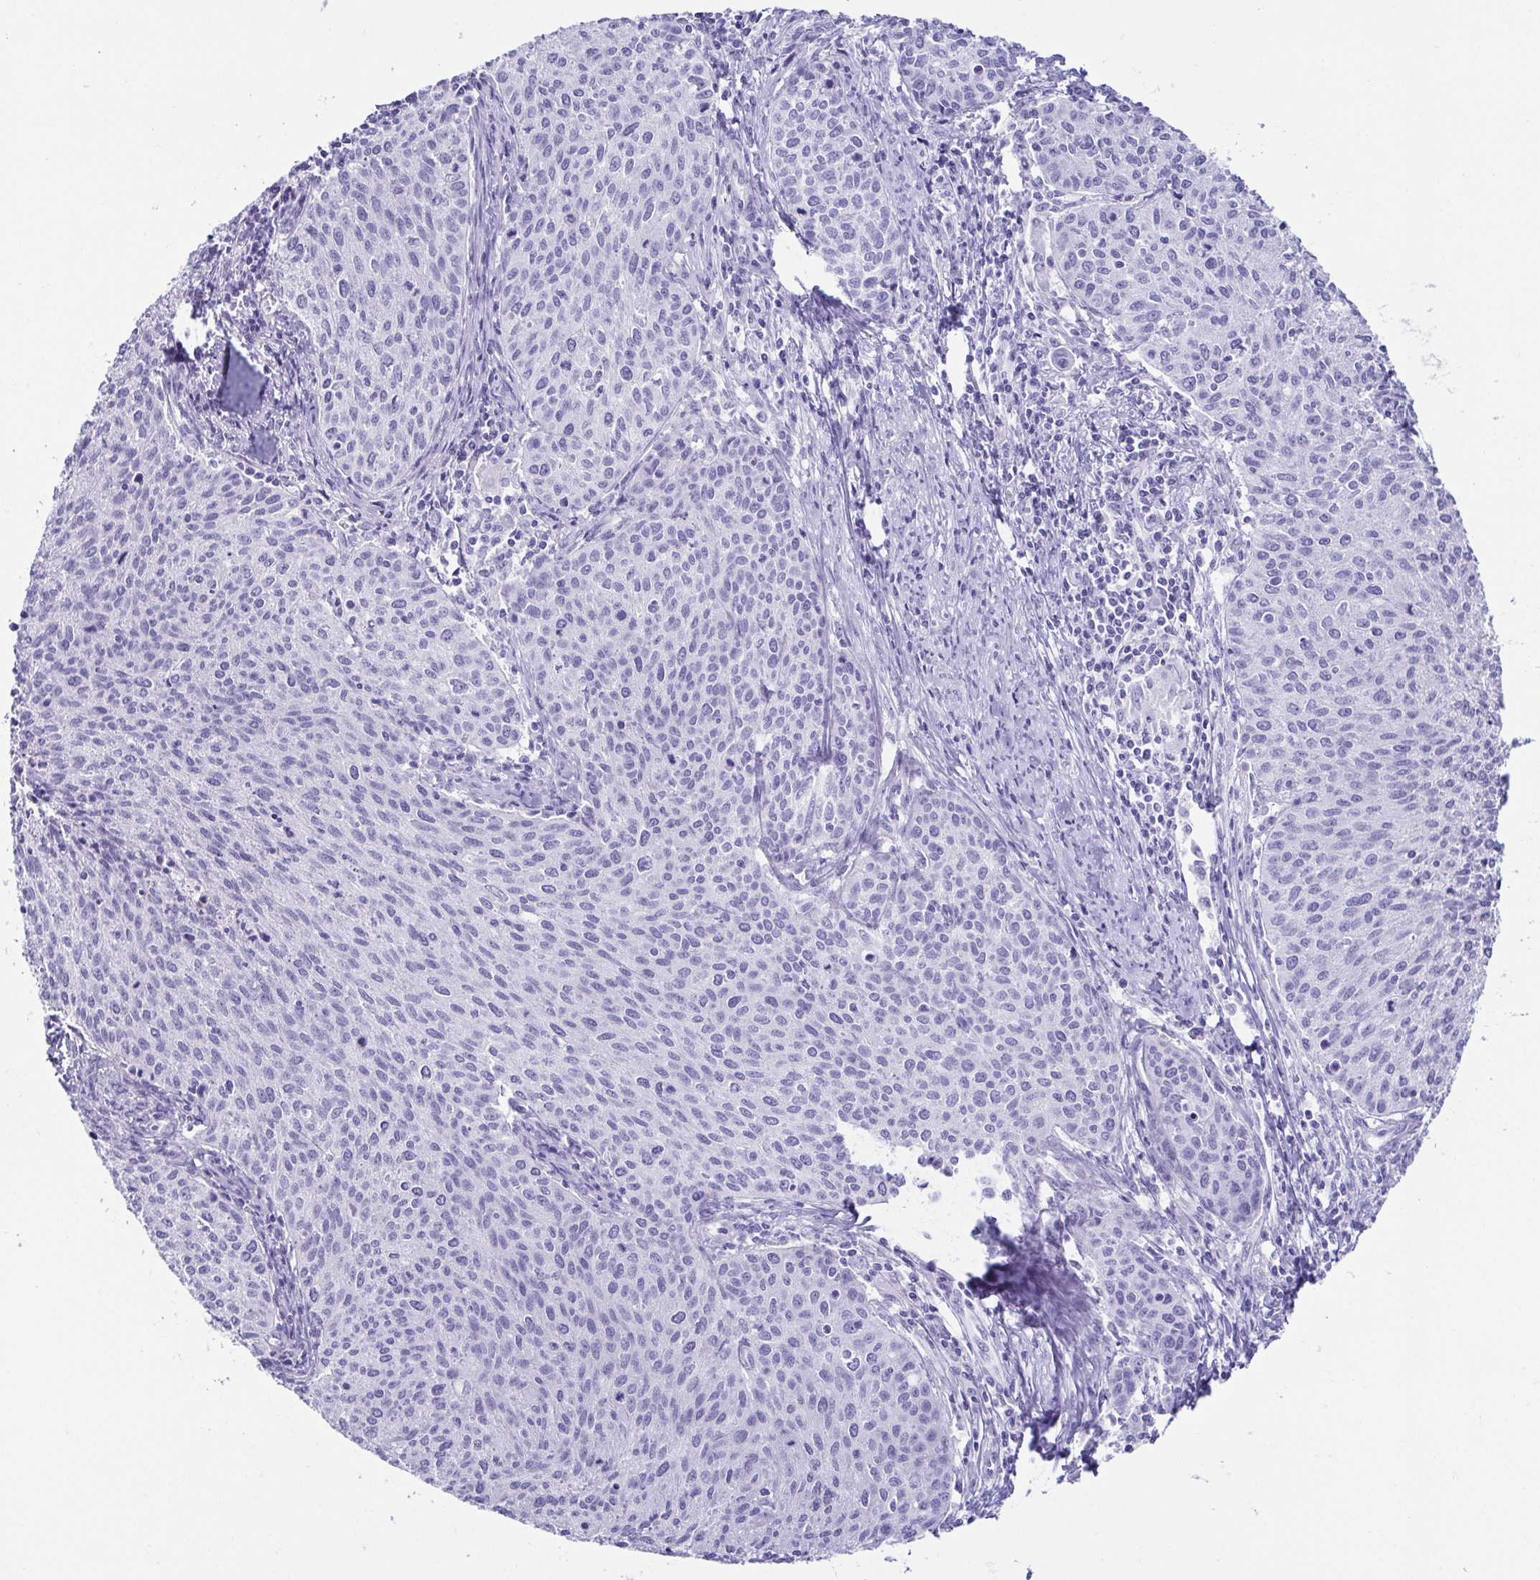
{"staining": {"intensity": "negative", "quantity": "none", "location": "none"}, "tissue": "cervical cancer", "cell_type": "Tumor cells", "image_type": "cancer", "snomed": [{"axis": "morphology", "description": "Squamous cell carcinoma, NOS"}, {"axis": "topography", "description": "Cervix"}], "caption": "IHC micrograph of squamous cell carcinoma (cervical) stained for a protein (brown), which displays no positivity in tumor cells.", "gene": "CD164L2", "patient": {"sex": "female", "age": 38}}